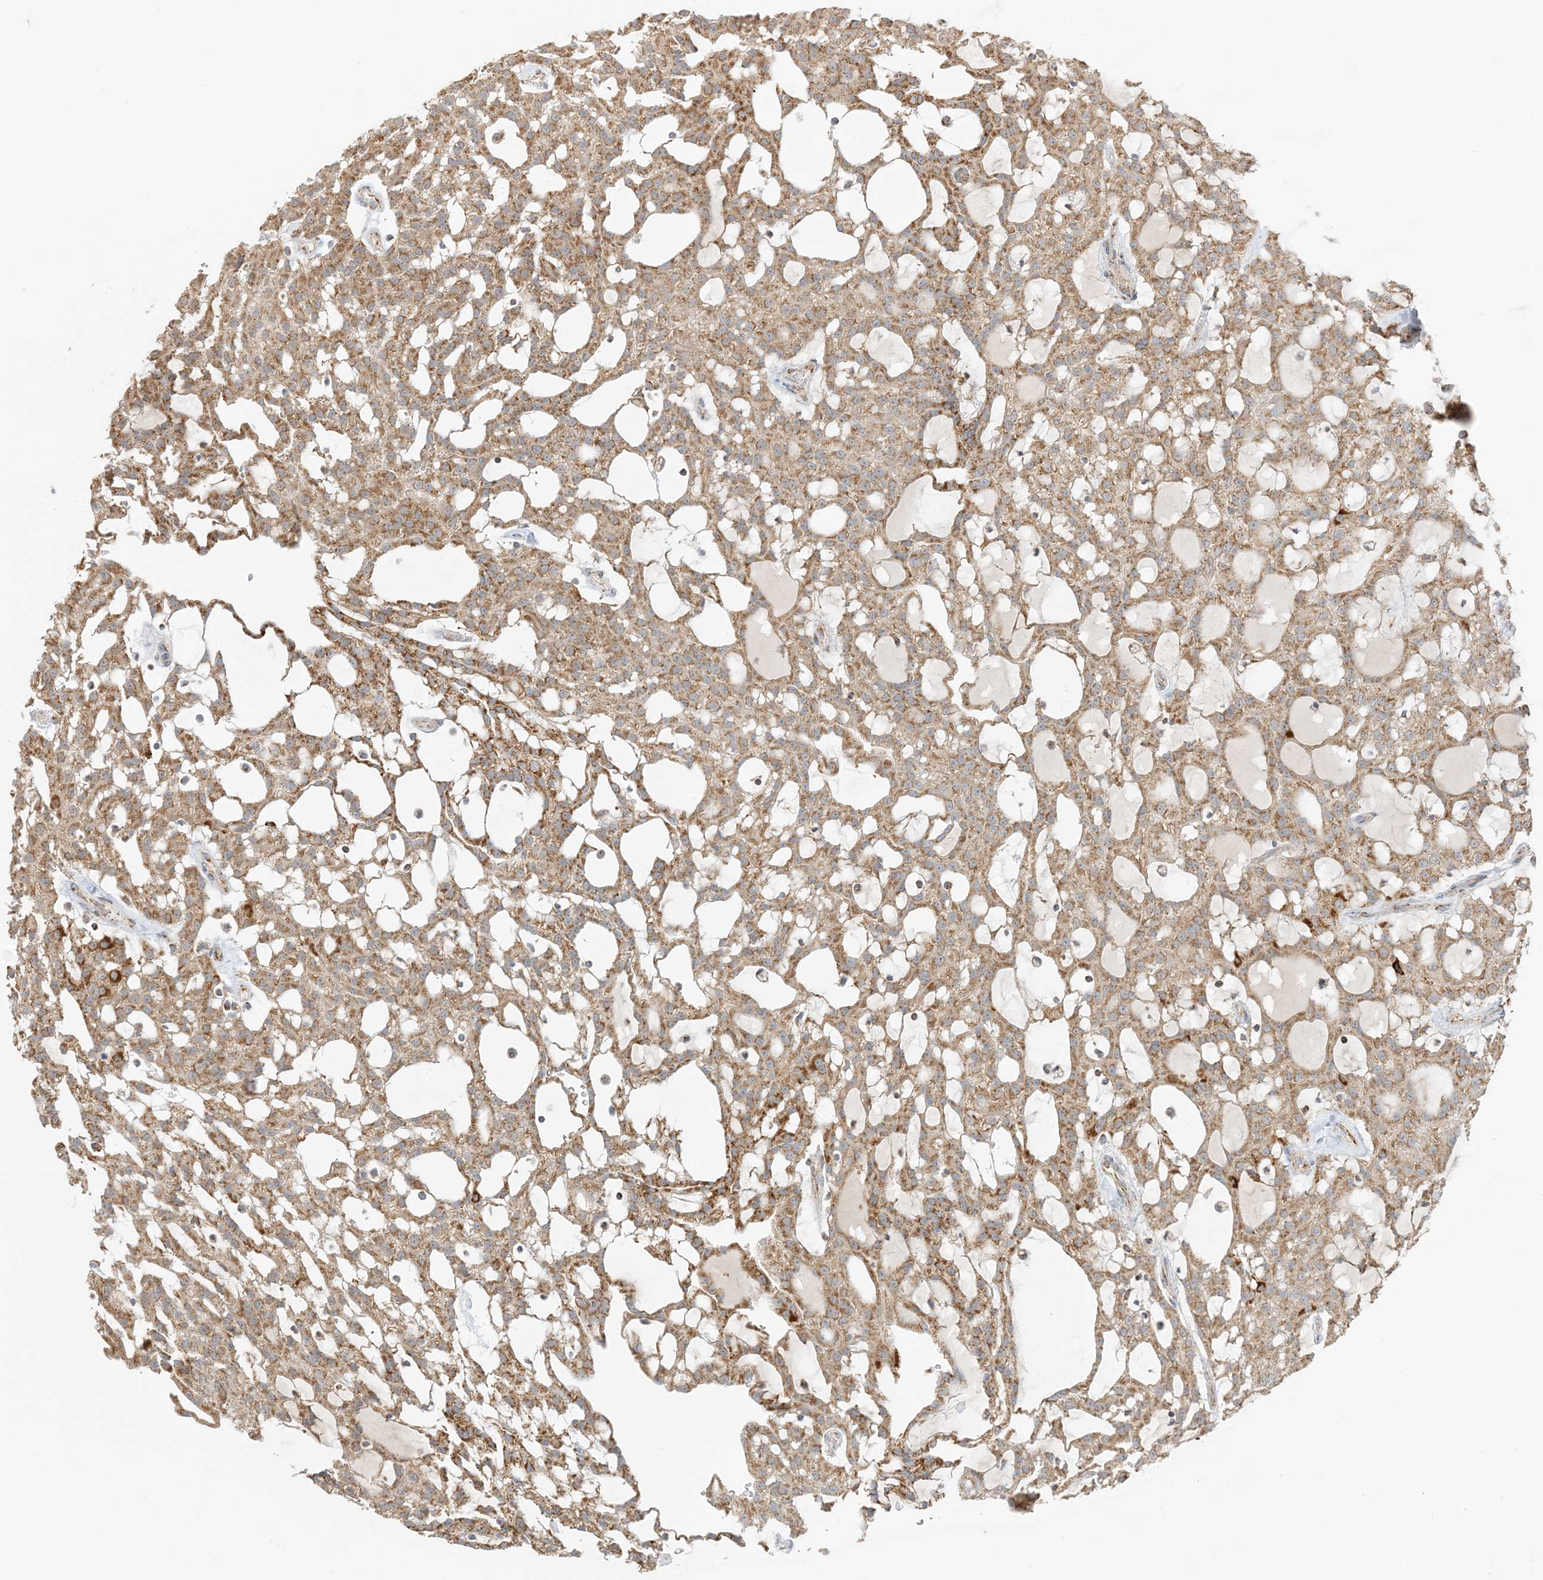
{"staining": {"intensity": "moderate", "quantity": ">75%", "location": "cytoplasmic/membranous"}, "tissue": "renal cancer", "cell_type": "Tumor cells", "image_type": "cancer", "snomed": [{"axis": "morphology", "description": "Adenocarcinoma, NOS"}, {"axis": "topography", "description": "Kidney"}], "caption": "Protein expression analysis of human renal adenocarcinoma reveals moderate cytoplasmic/membranous positivity in approximately >75% of tumor cells.", "gene": "SLC25A12", "patient": {"sex": "male", "age": 63}}